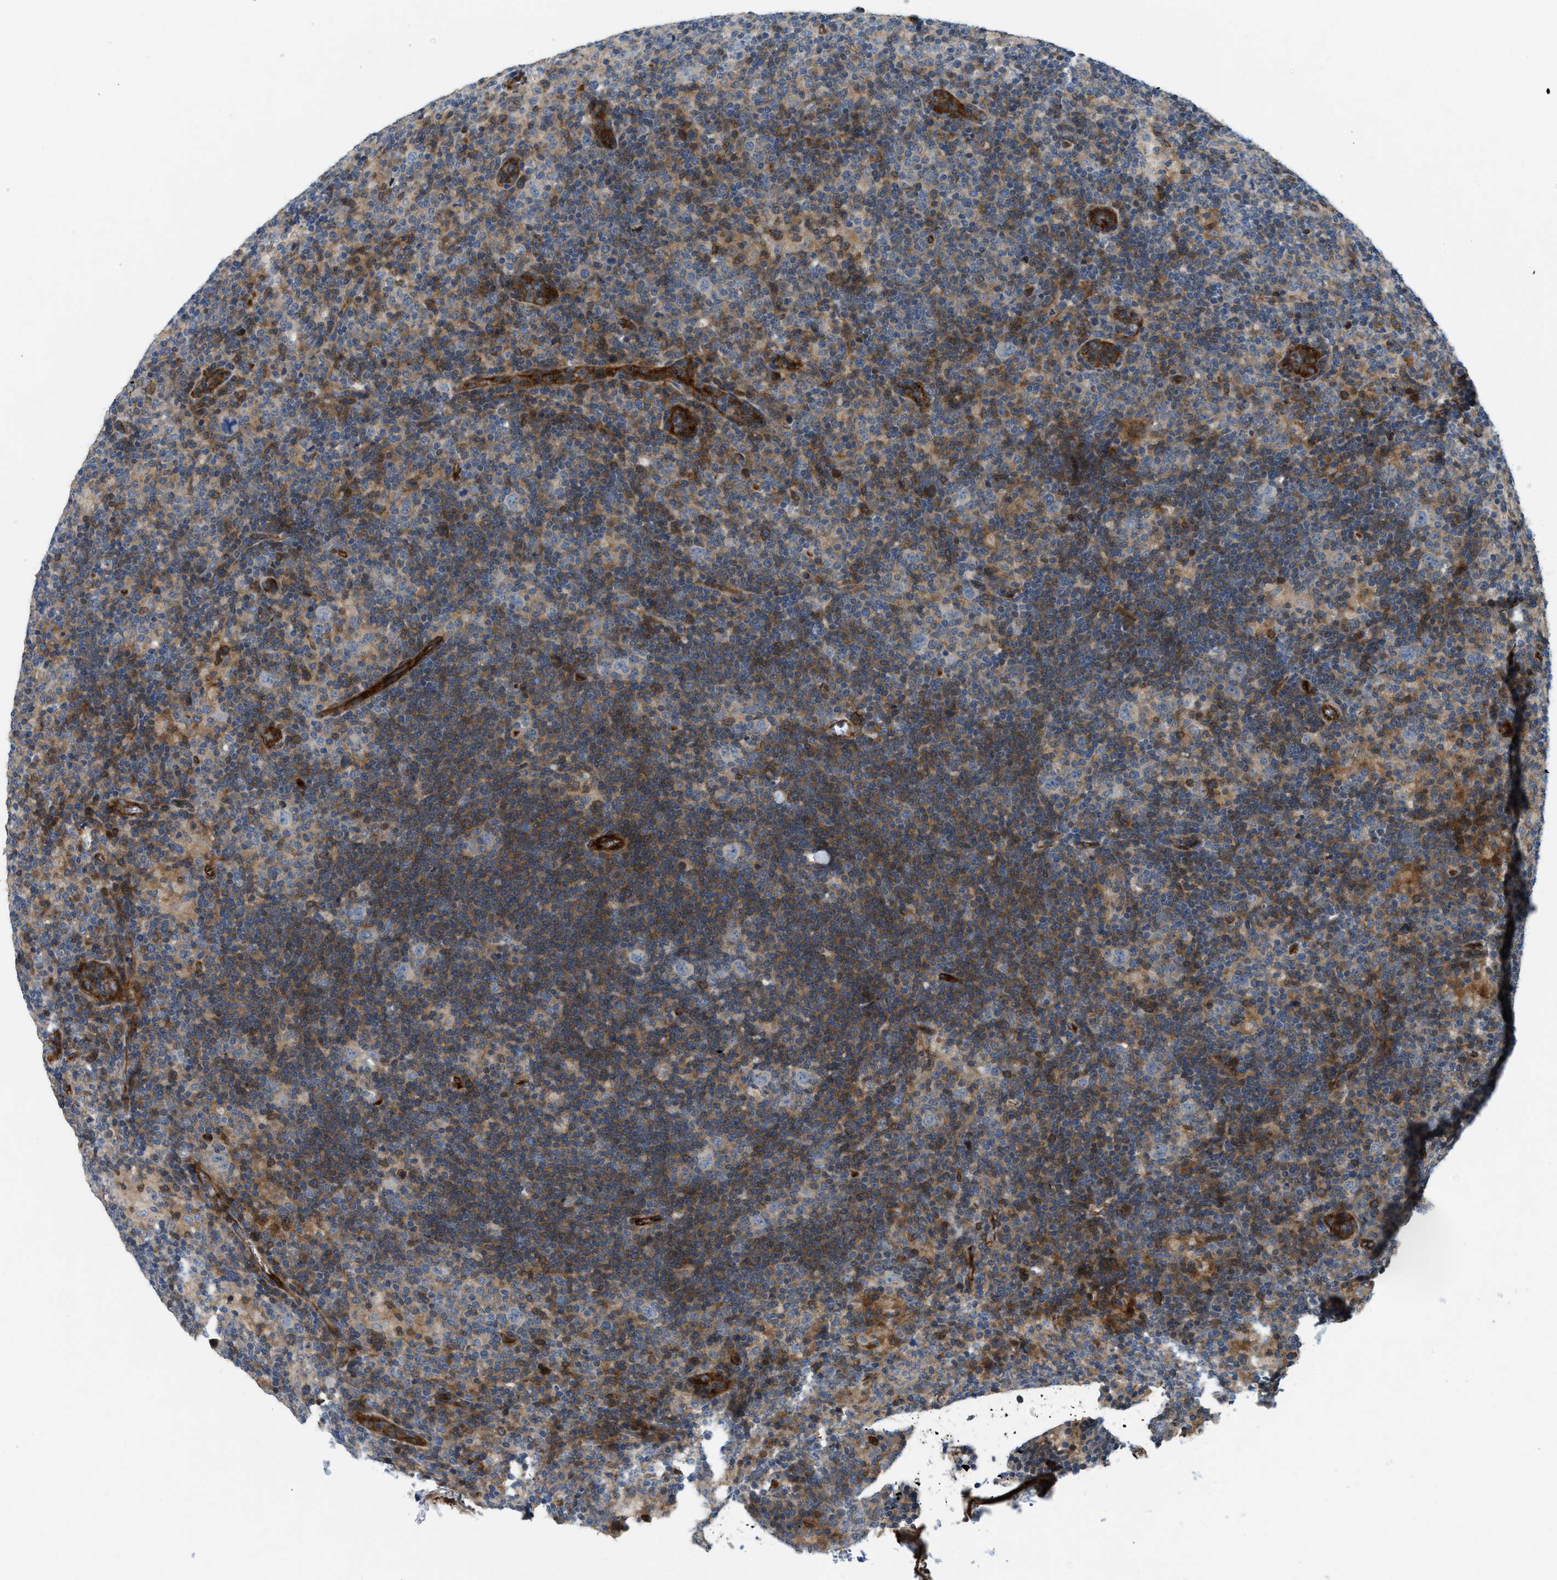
{"staining": {"intensity": "negative", "quantity": "none", "location": "none"}, "tissue": "lymphoma", "cell_type": "Tumor cells", "image_type": "cancer", "snomed": [{"axis": "morphology", "description": "Hodgkin's disease, NOS"}, {"axis": "topography", "description": "Lymph node"}], "caption": "Tumor cells show no significant positivity in lymphoma.", "gene": "NYNRIN", "patient": {"sex": "female", "age": 57}}